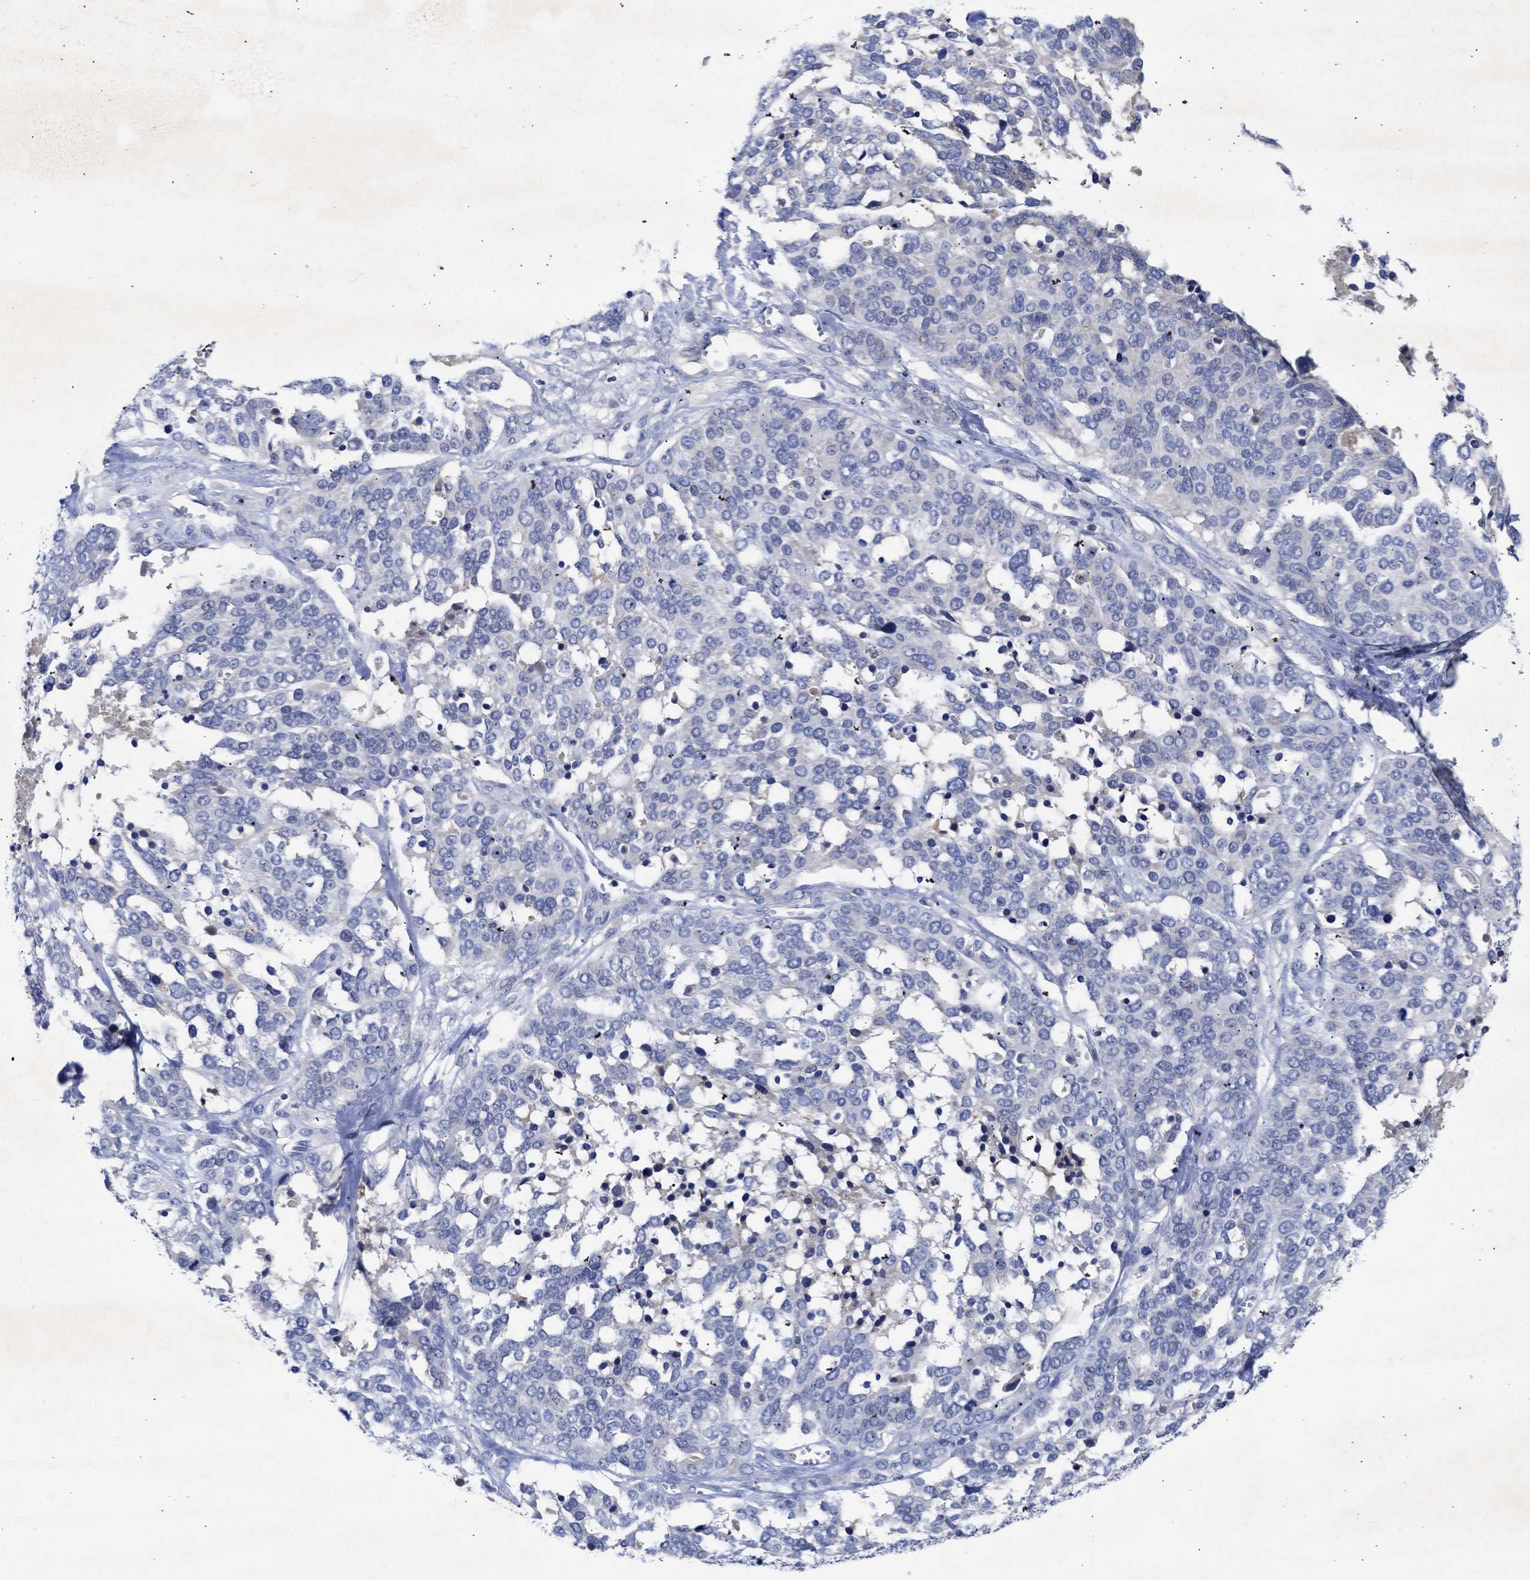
{"staining": {"intensity": "negative", "quantity": "none", "location": "none"}, "tissue": "ovarian cancer", "cell_type": "Tumor cells", "image_type": "cancer", "snomed": [{"axis": "morphology", "description": "Cystadenocarcinoma, serous, NOS"}, {"axis": "topography", "description": "Ovary"}], "caption": "This is an immunohistochemistry (IHC) photomicrograph of human serous cystadenocarcinoma (ovarian). There is no positivity in tumor cells.", "gene": "ARHGEF4", "patient": {"sex": "female", "age": 44}}